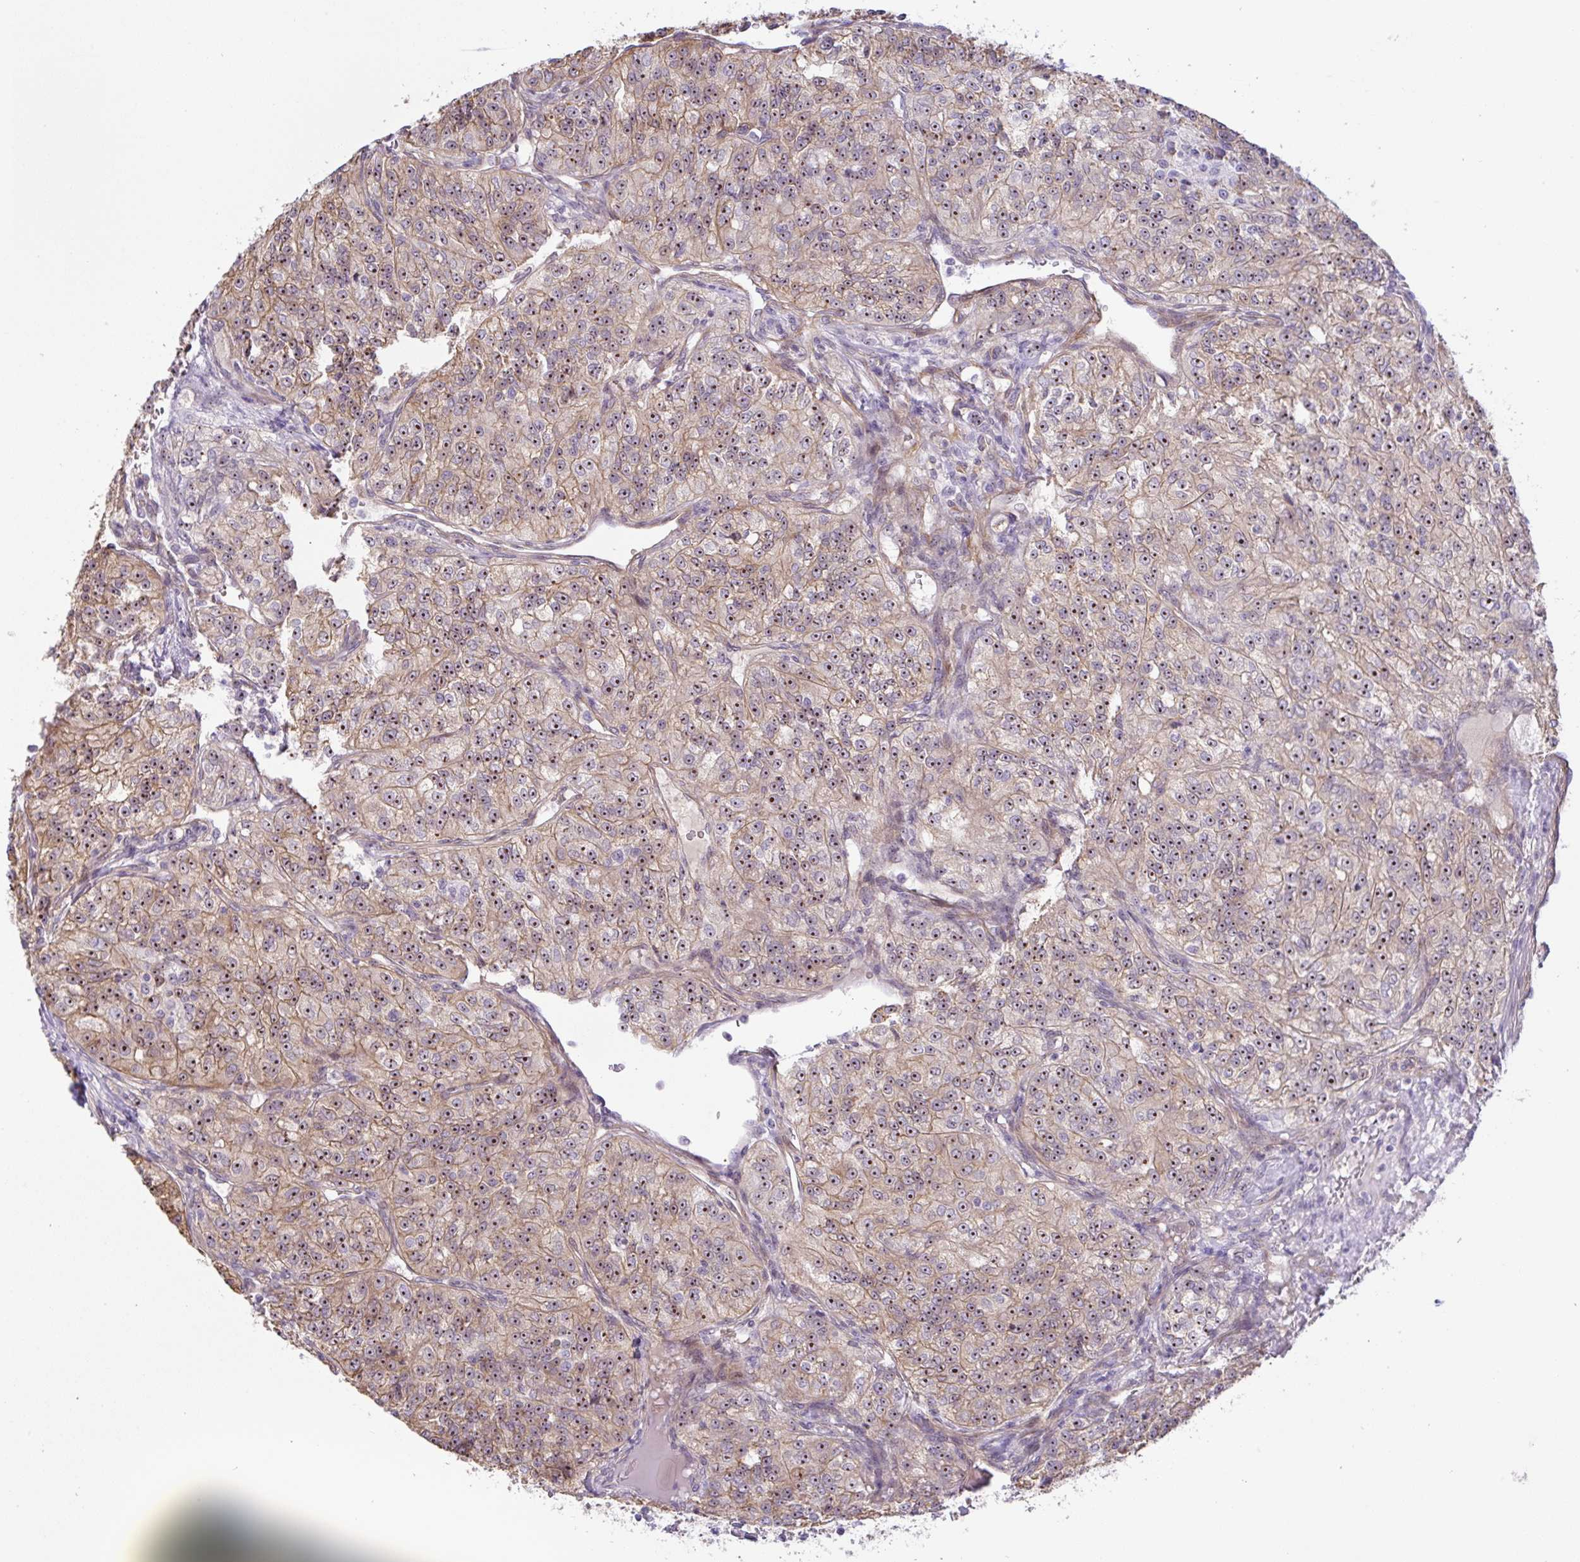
{"staining": {"intensity": "strong", "quantity": ">75%", "location": "cytoplasmic/membranous,nuclear"}, "tissue": "renal cancer", "cell_type": "Tumor cells", "image_type": "cancer", "snomed": [{"axis": "morphology", "description": "Adenocarcinoma, NOS"}, {"axis": "topography", "description": "Kidney"}], "caption": "Renal cancer (adenocarcinoma) stained with DAB immunohistochemistry (IHC) shows high levels of strong cytoplasmic/membranous and nuclear staining in approximately >75% of tumor cells.", "gene": "MXRA8", "patient": {"sex": "female", "age": 63}}